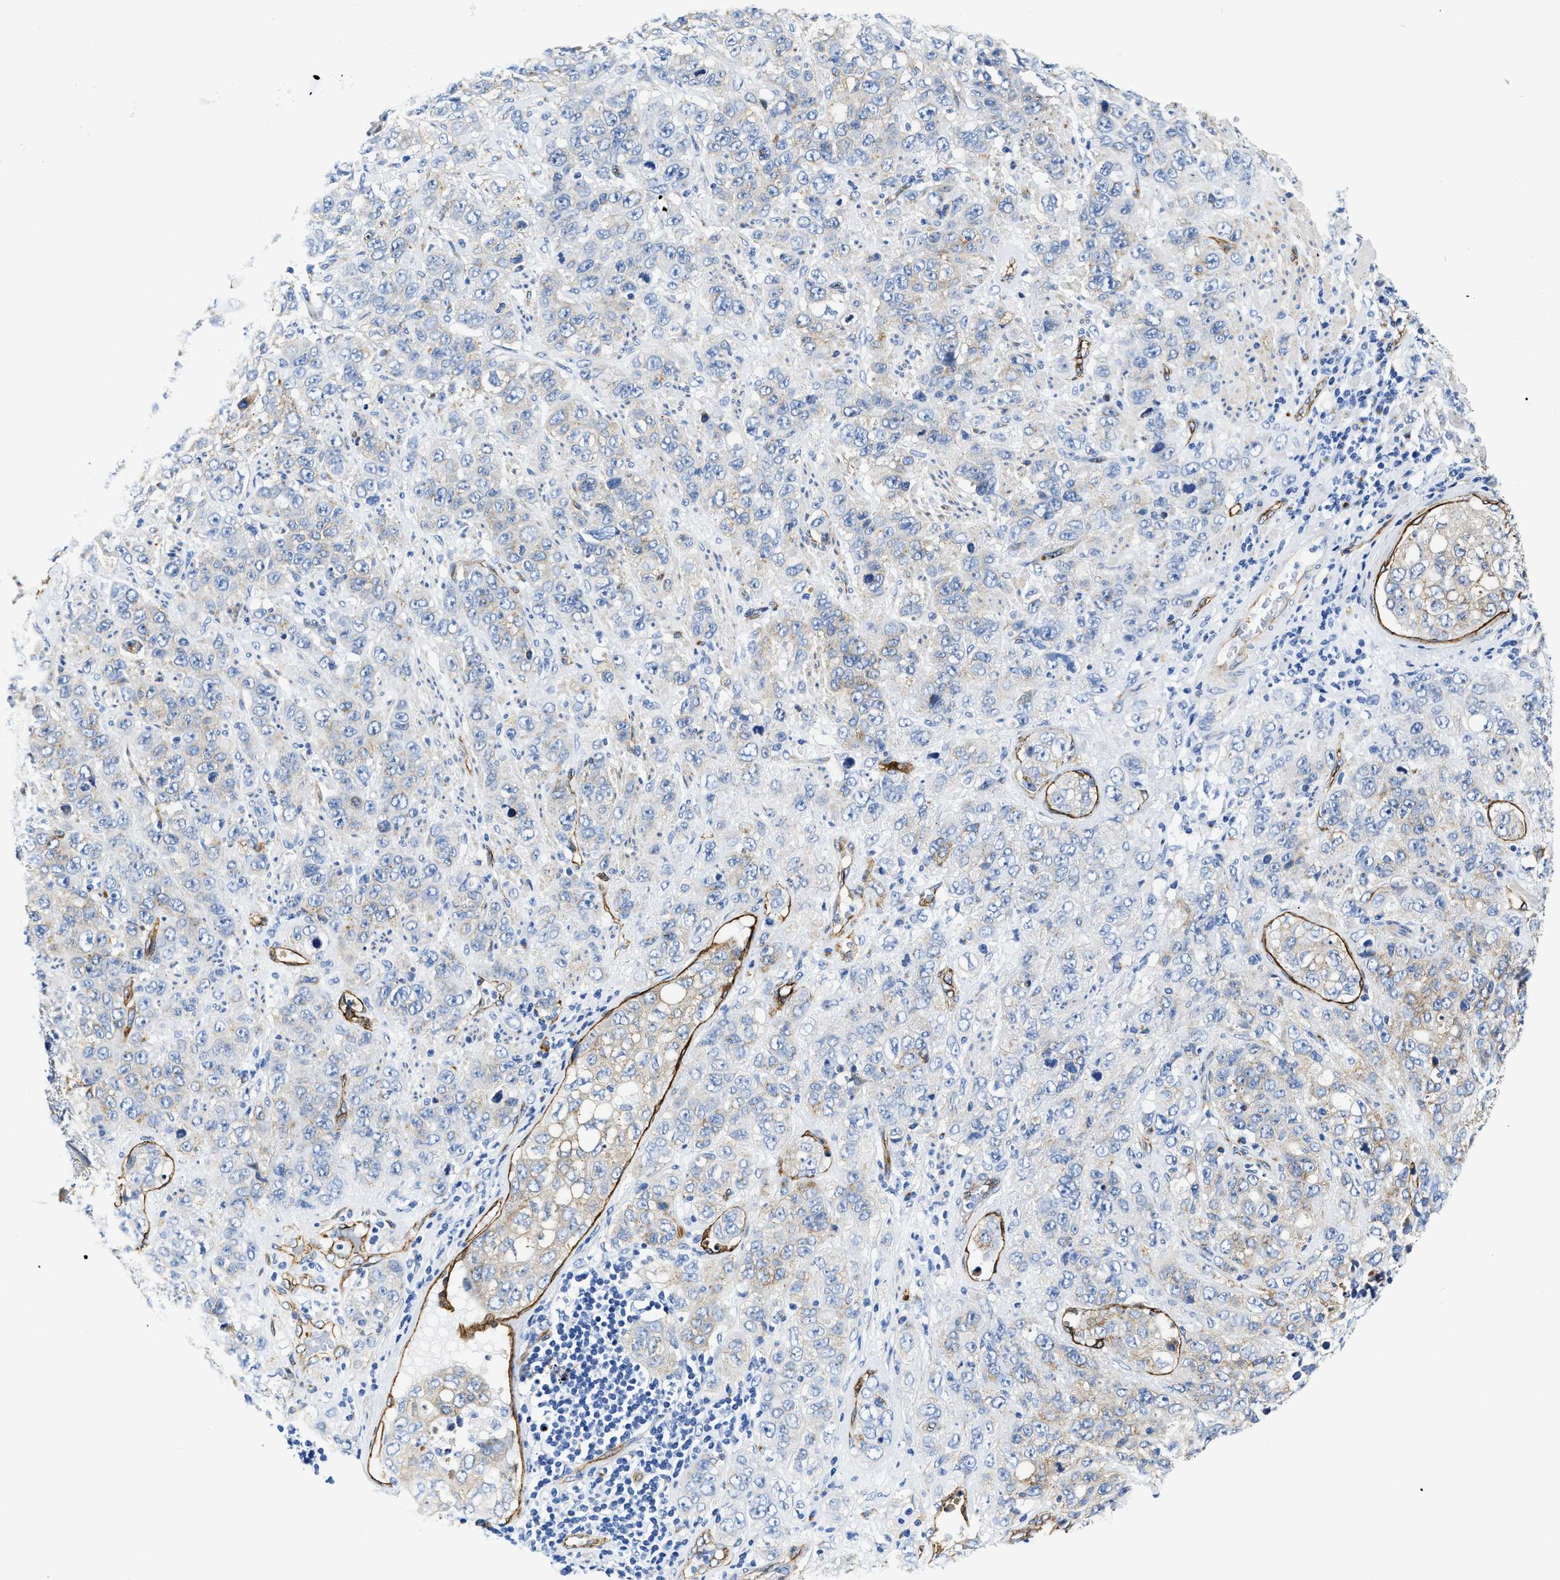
{"staining": {"intensity": "negative", "quantity": "none", "location": "none"}, "tissue": "stomach cancer", "cell_type": "Tumor cells", "image_type": "cancer", "snomed": [{"axis": "morphology", "description": "Adenocarcinoma, NOS"}, {"axis": "topography", "description": "Stomach"}], "caption": "Immunohistochemistry of stomach cancer (adenocarcinoma) demonstrates no positivity in tumor cells.", "gene": "TVP23B", "patient": {"sex": "male", "age": 48}}